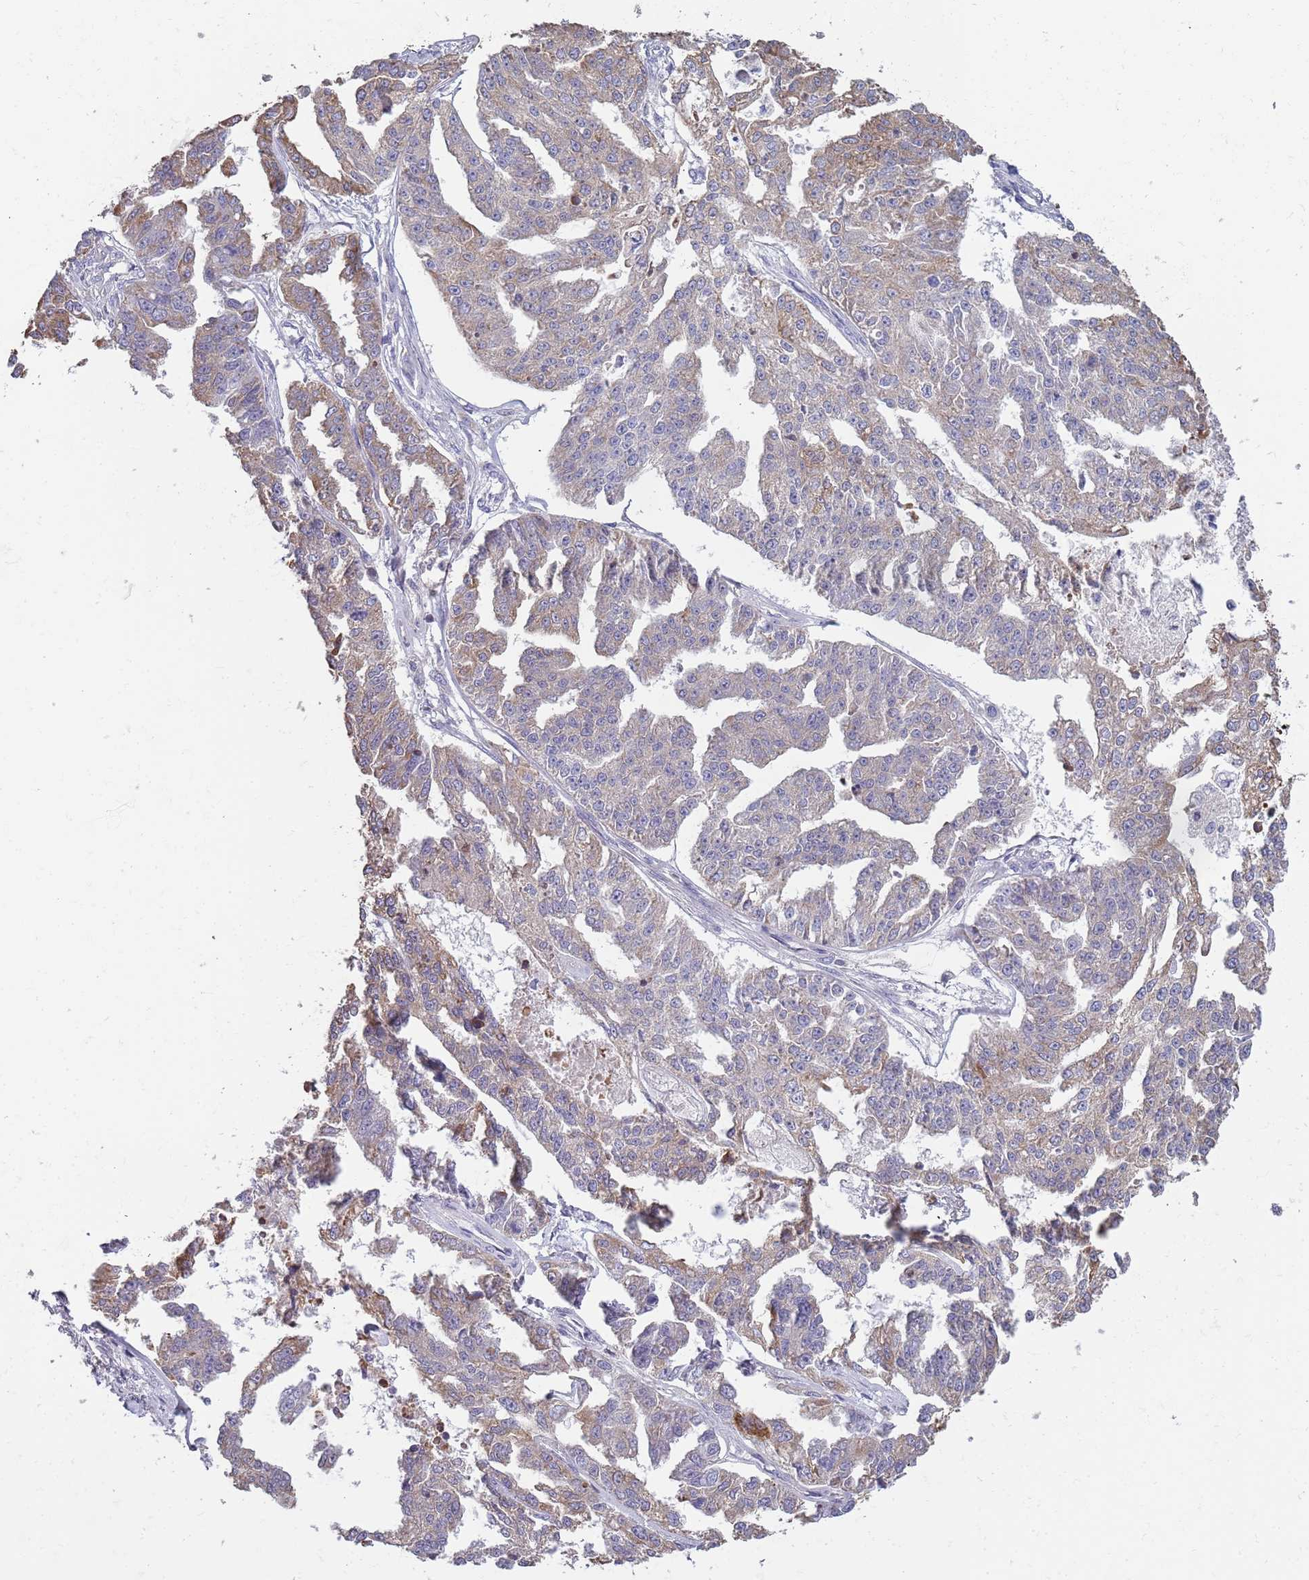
{"staining": {"intensity": "weak", "quantity": "25%-75%", "location": "cytoplasmic/membranous"}, "tissue": "ovarian cancer", "cell_type": "Tumor cells", "image_type": "cancer", "snomed": [{"axis": "morphology", "description": "Cystadenocarcinoma, serous, NOS"}, {"axis": "topography", "description": "Ovary"}], "caption": "A micrograph showing weak cytoplasmic/membranous staining in approximately 25%-75% of tumor cells in ovarian serous cystadenocarcinoma, as visualized by brown immunohistochemical staining.", "gene": "SUSD1", "patient": {"sex": "female", "age": 58}}